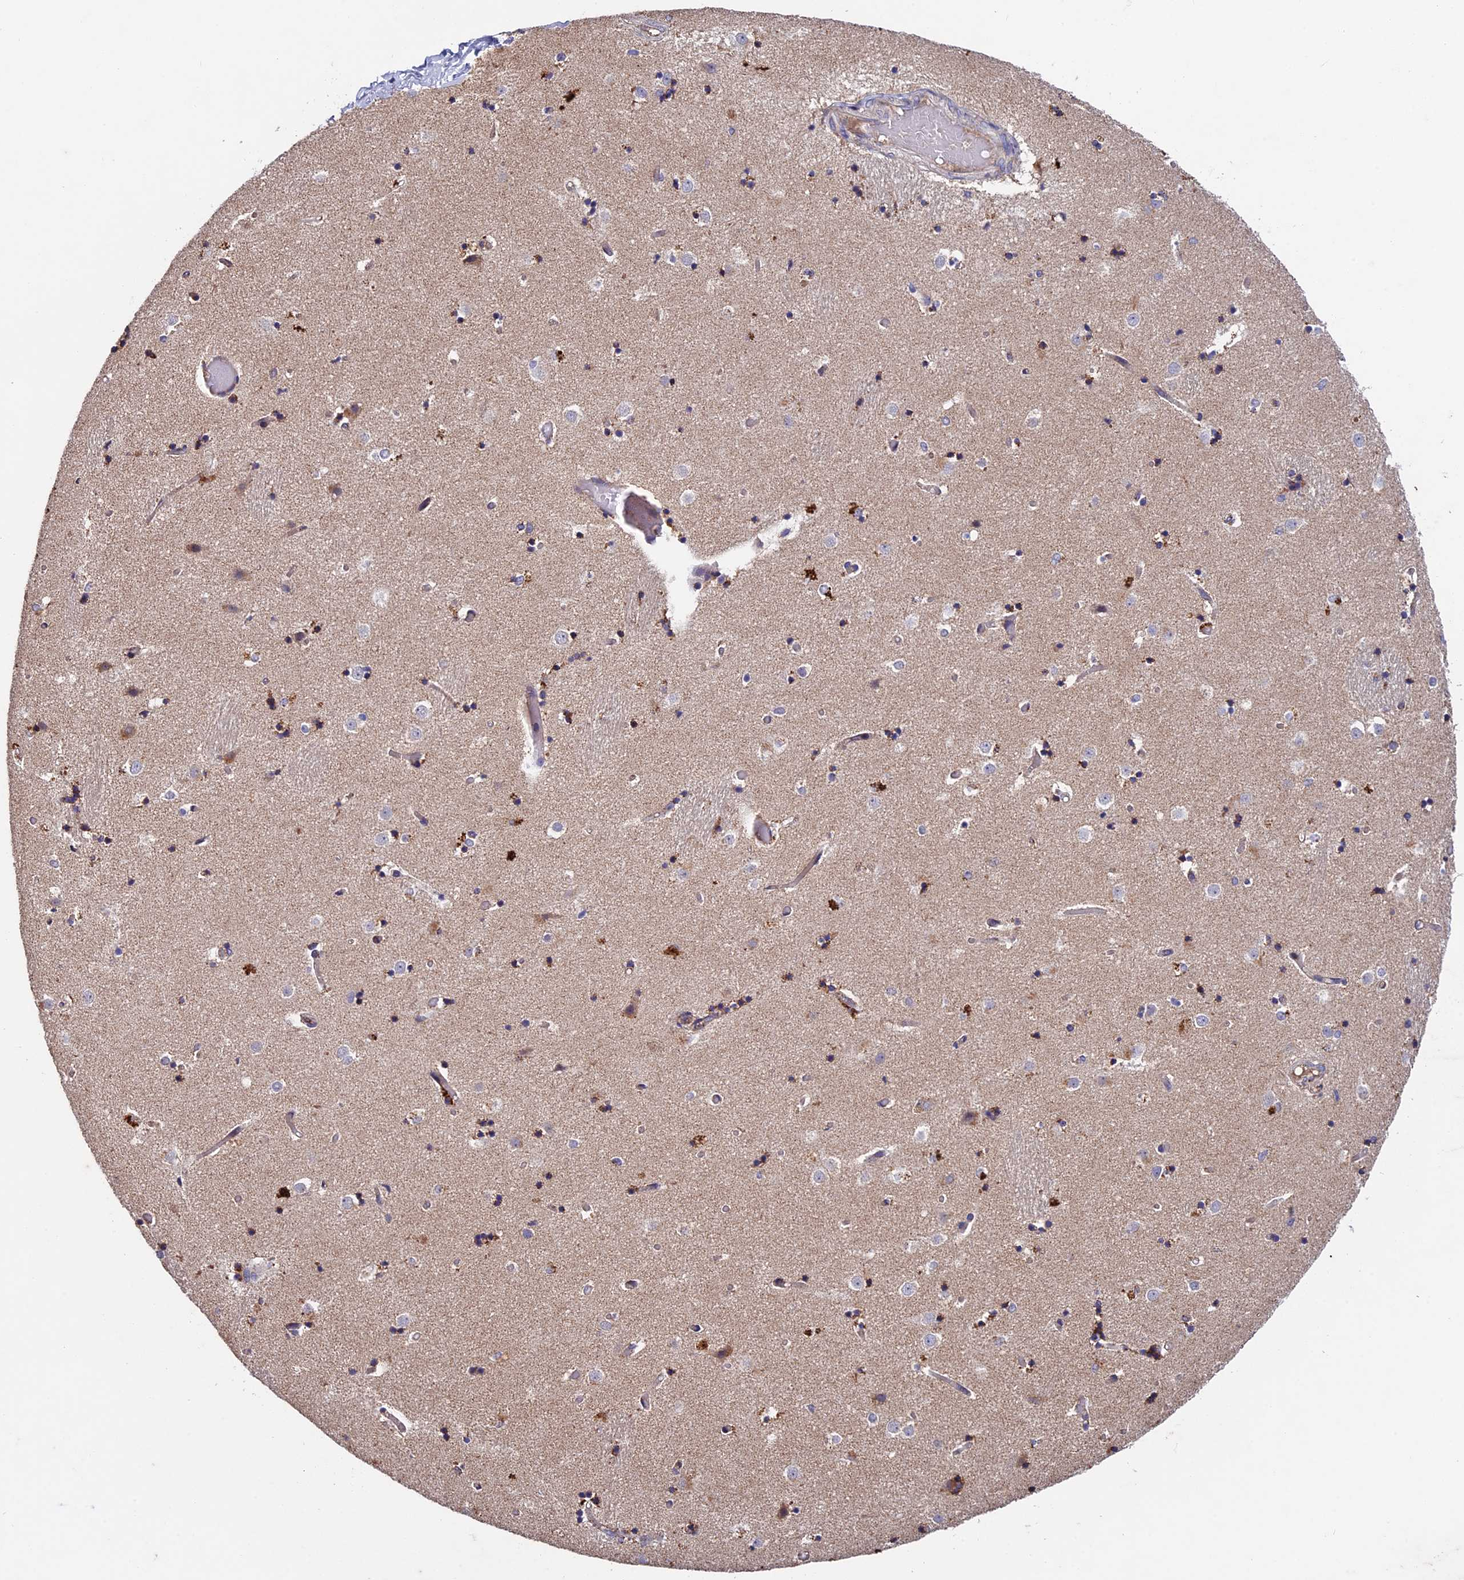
{"staining": {"intensity": "moderate", "quantity": "<25%", "location": "cytoplasmic/membranous"}, "tissue": "caudate", "cell_type": "Glial cells", "image_type": "normal", "snomed": [{"axis": "morphology", "description": "Normal tissue, NOS"}, {"axis": "topography", "description": "Lateral ventricle wall"}], "caption": "A brown stain labels moderate cytoplasmic/membranous expression of a protein in glial cells of unremarkable human caudate. (IHC, brightfield microscopy, high magnification).", "gene": "RNF17", "patient": {"sex": "female", "age": 52}}